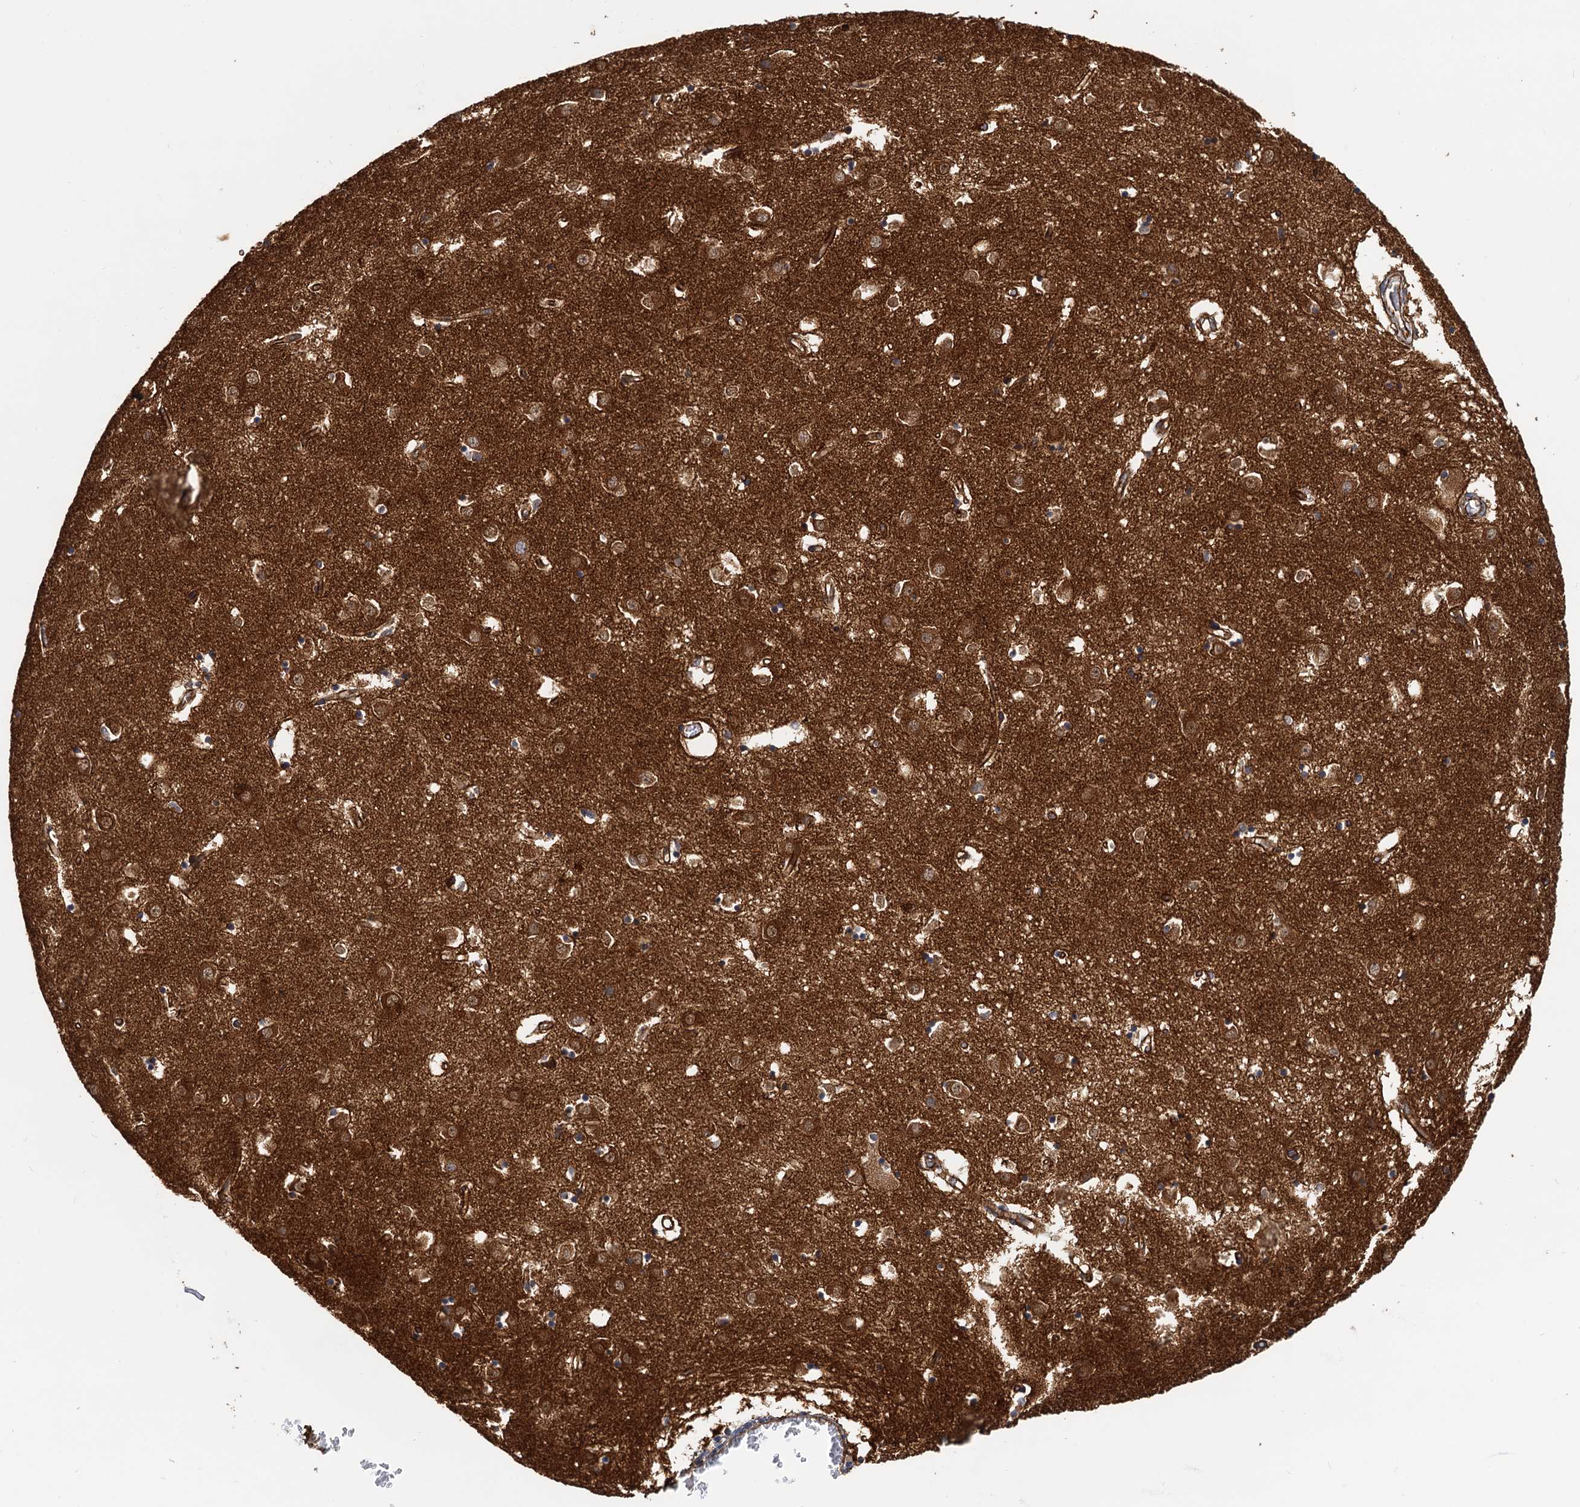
{"staining": {"intensity": "moderate", "quantity": "25%-75%", "location": "cytoplasmic/membranous"}, "tissue": "caudate", "cell_type": "Glial cells", "image_type": "normal", "snomed": [{"axis": "morphology", "description": "Normal tissue, NOS"}, {"axis": "topography", "description": "Lateral ventricle wall"}], "caption": "Caudate stained with a brown dye reveals moderate cytoplasmic/membranous positive staining in approximately 25%-75% of glial cells.", "gene": "NIPAL3", "patient": {"sex": "male", "age": 70}}